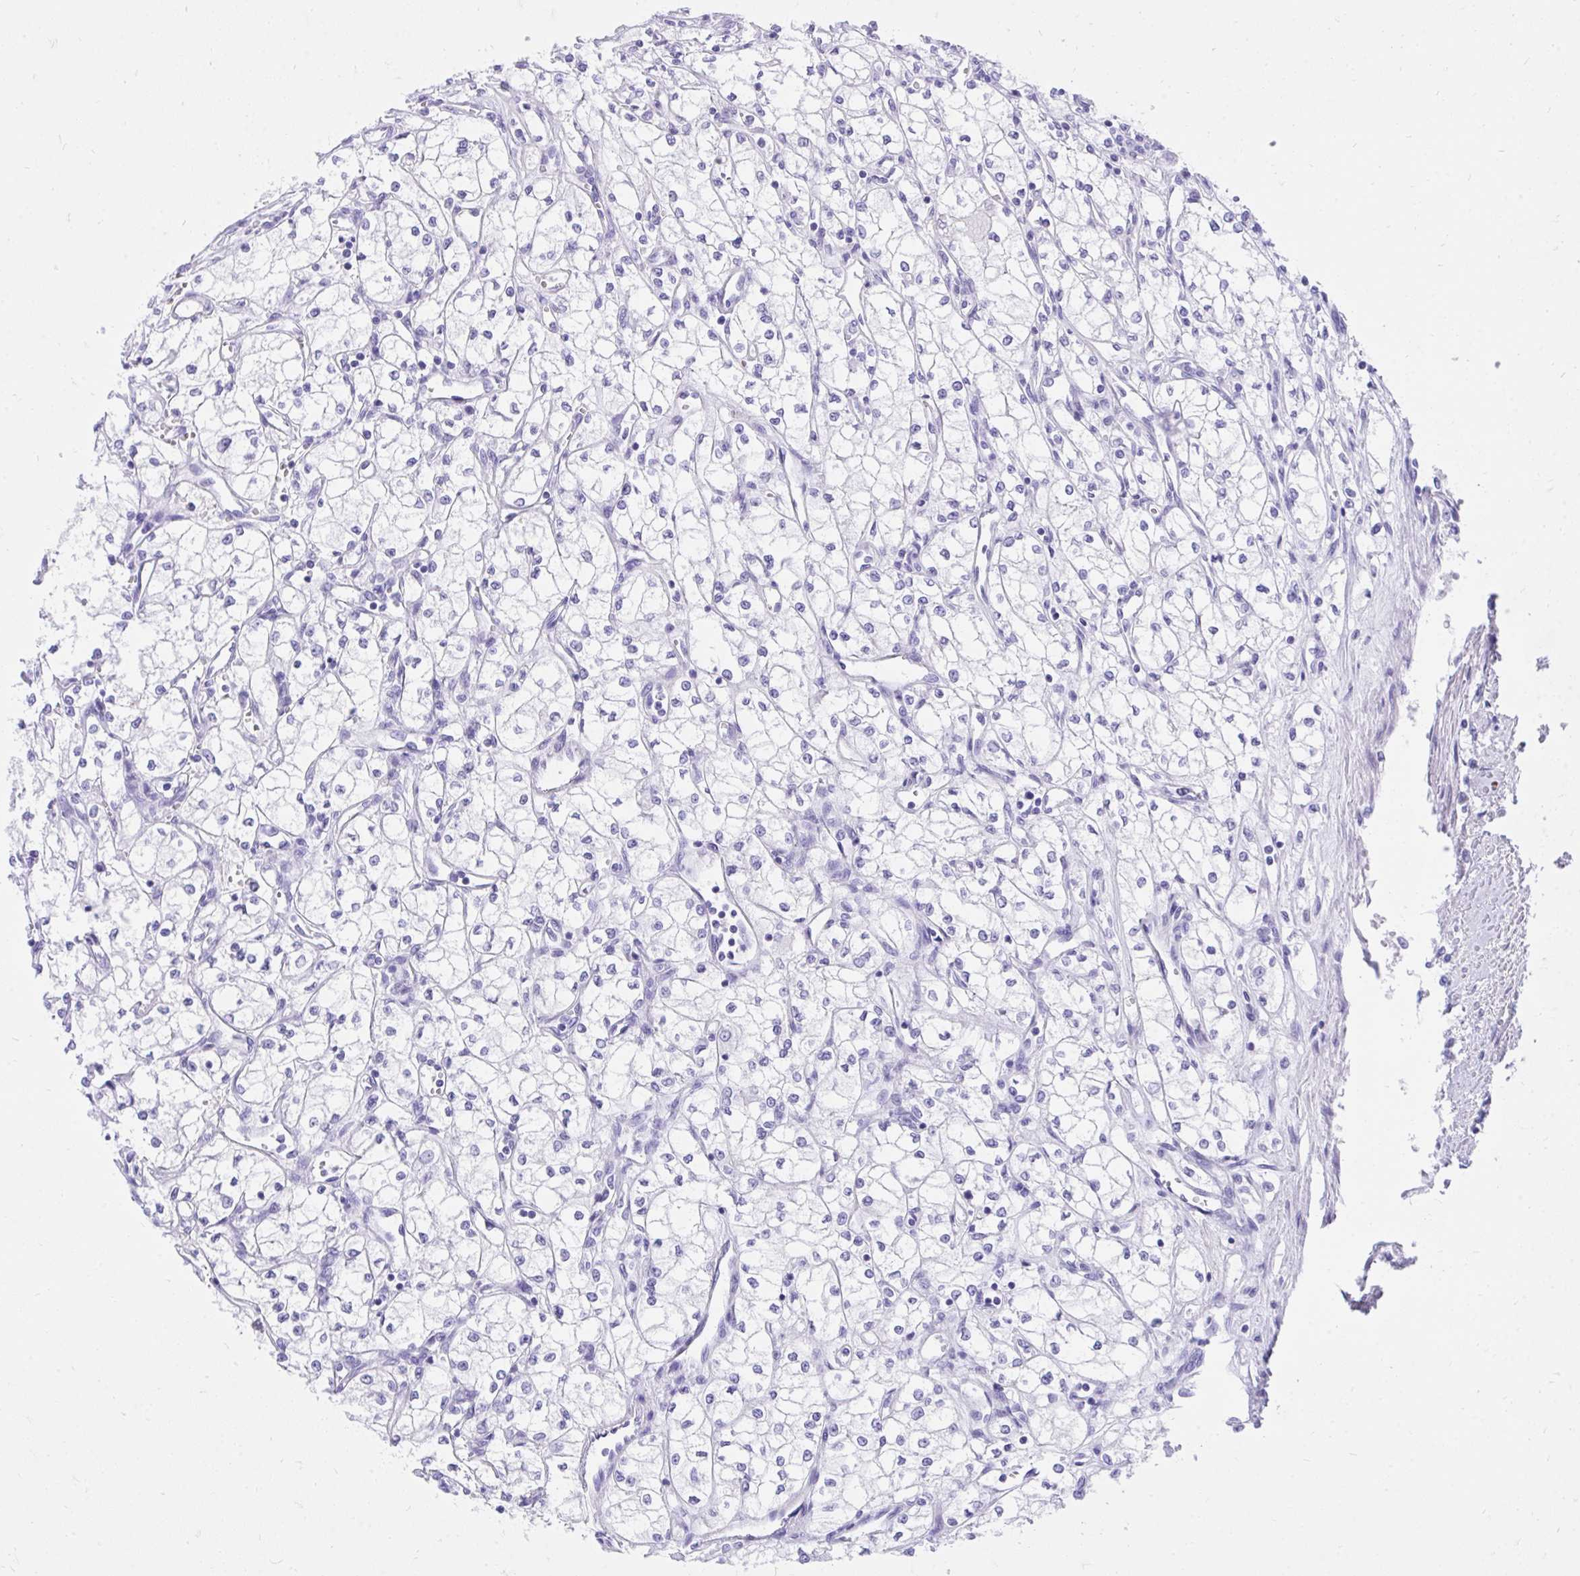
{"staining": {"intensity": "negative", "quantity": "none", "location": "none"}, "tissue": "renal cancer", "cell_type": "Tumor cells", "image_type": "cancer", "snomed": [{"axis": "morphology", "description": "Adenocarcinoma, NOS"}, {"axis": "topography", "description": "Kidney"}], "caption": "Immunohistochemistry micrograph of human adenocarcinoma (renal) stained for a protein (brown), which reveals no staining in tumor cells.", "gene": "KCNN4", "patient": {"sex": "male", "age": 59}}